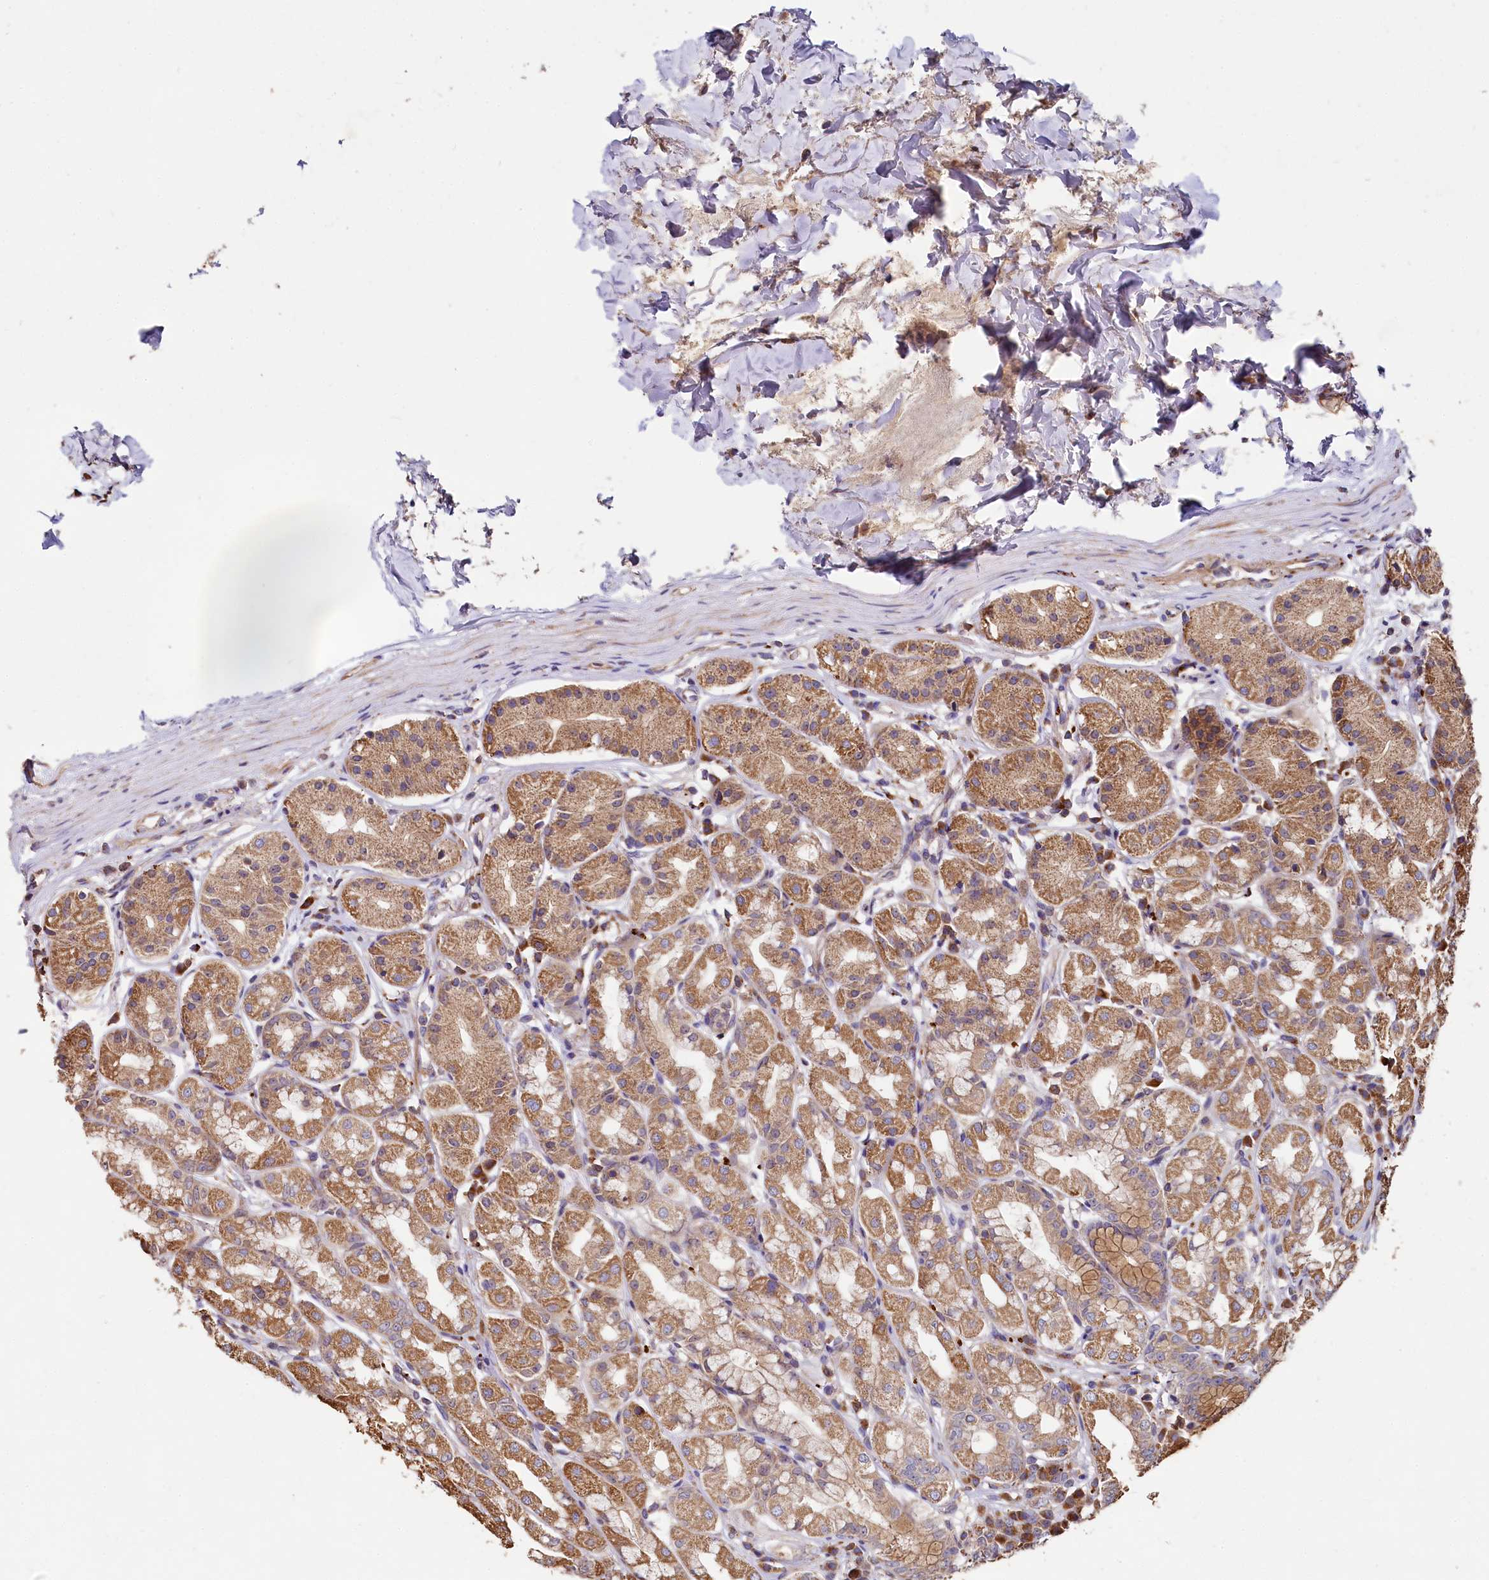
{"staining": {"intensity": "strong", "quantity": "25%-75%", "location": "cytoplasmic/membranous"}, "tissue": "stomach", "cell_type": "Glandular cells", "image_type": "normal", "snomed": [{"axis": "morphology", "description": "Normal tissue, NOS"}, {"axis": "topography", "description": "Stomach"}, {"axis": "topography", "description": "Stomach, lower"}], "caption": "The photomicrograph exhibits immunohistochemical staining of unremarkable stomach. There is strong cytoplasmic/membranous positivity is present in approximately 25%-75% of glandular cells.", "gene": "SPRYD3", "patient": {"sex": "female", "age": 56}}